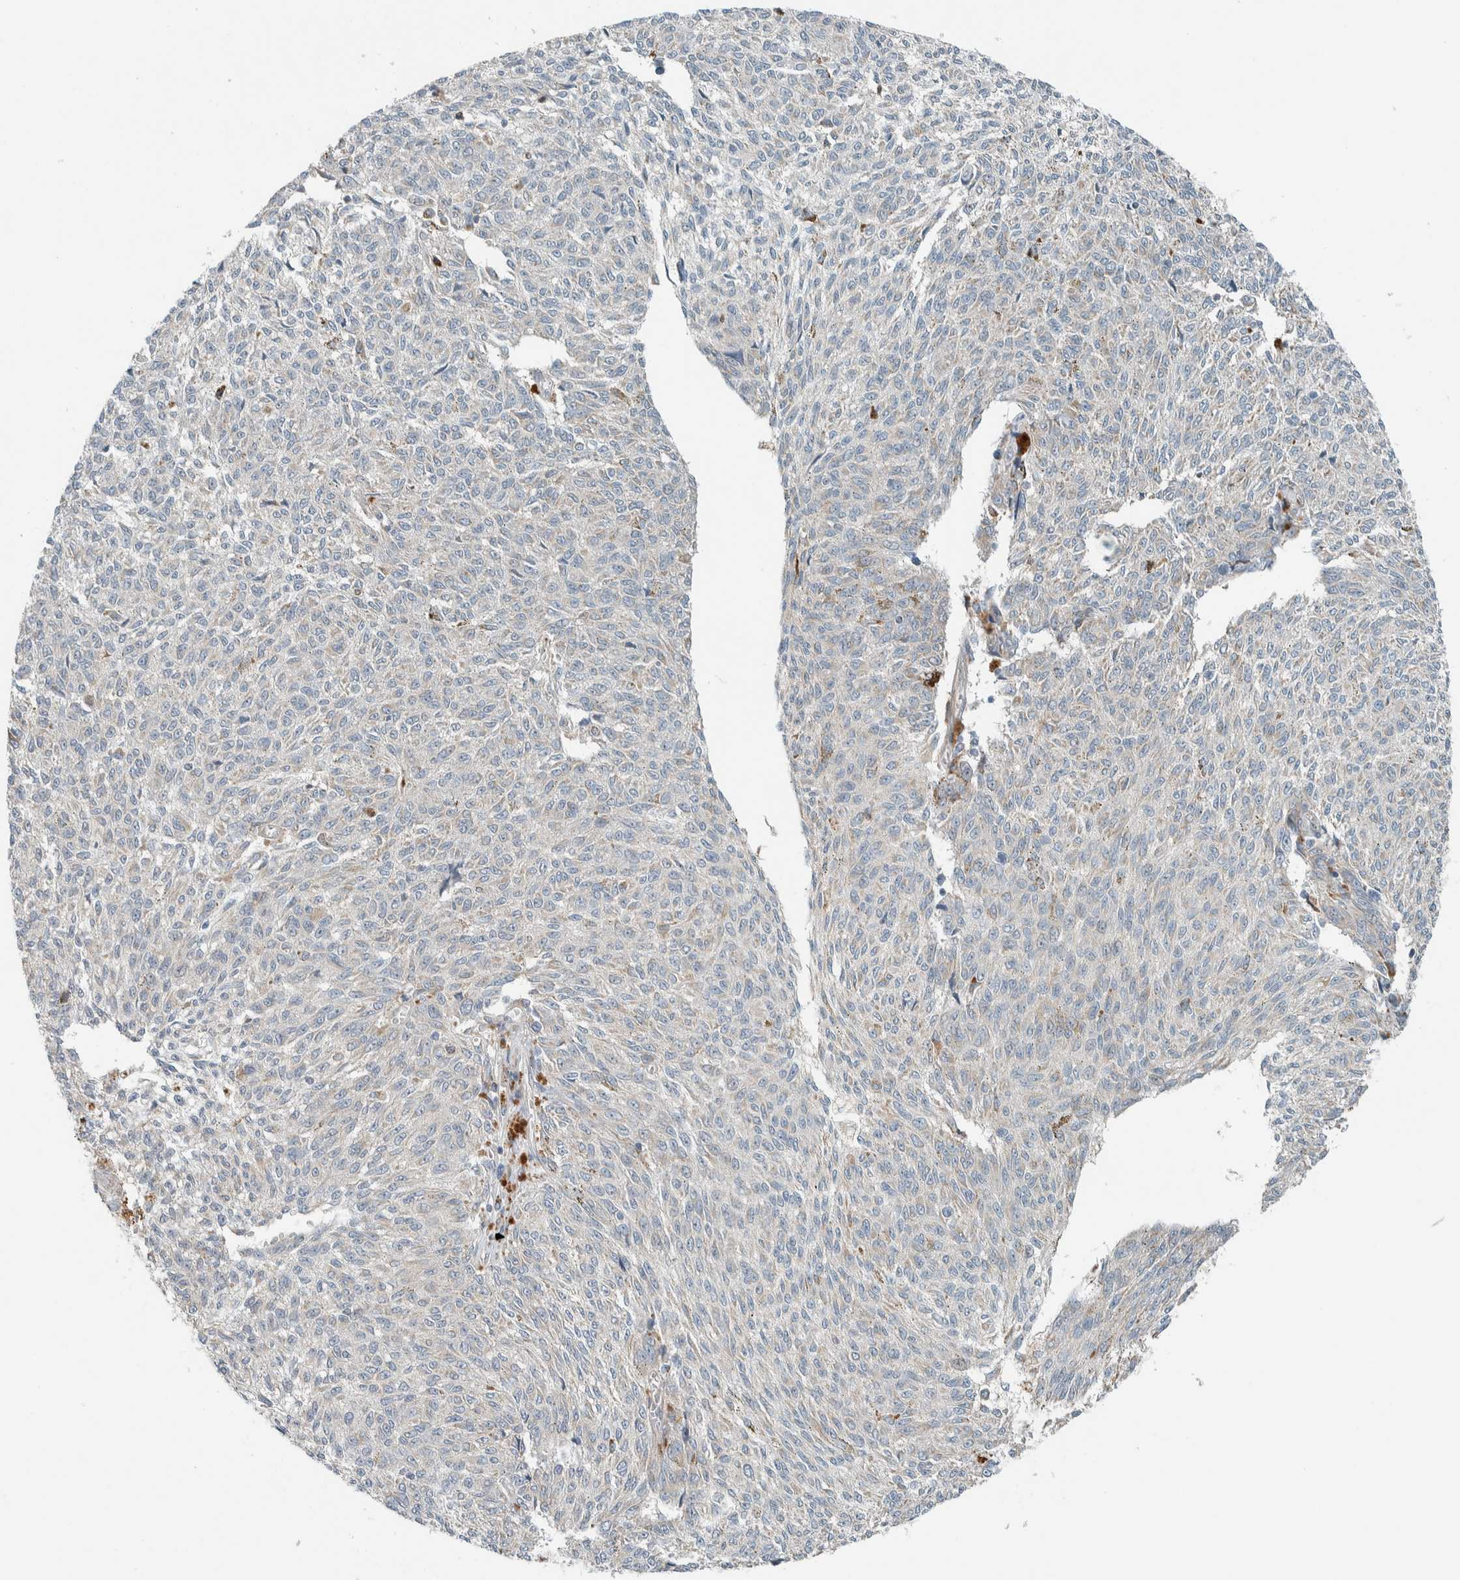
{"staining": {"intensity": "negative", "quantity": "none", "location": "none"}, "tissue": "melanoma", "cell_type": "Tumor cells", "image_type": "cancer", "snomed": [{"axis": "morphology", "description": "Malignant melanoma, NOS"}, {"axis": "topography", "description": "Skin"}], "caption": "Malignant melanoma stained for a protein using immunohistochemistry shows no expression tumor cells.", "gene": "SLFN12L", "patient": {"sex": "female", "age": 72}}